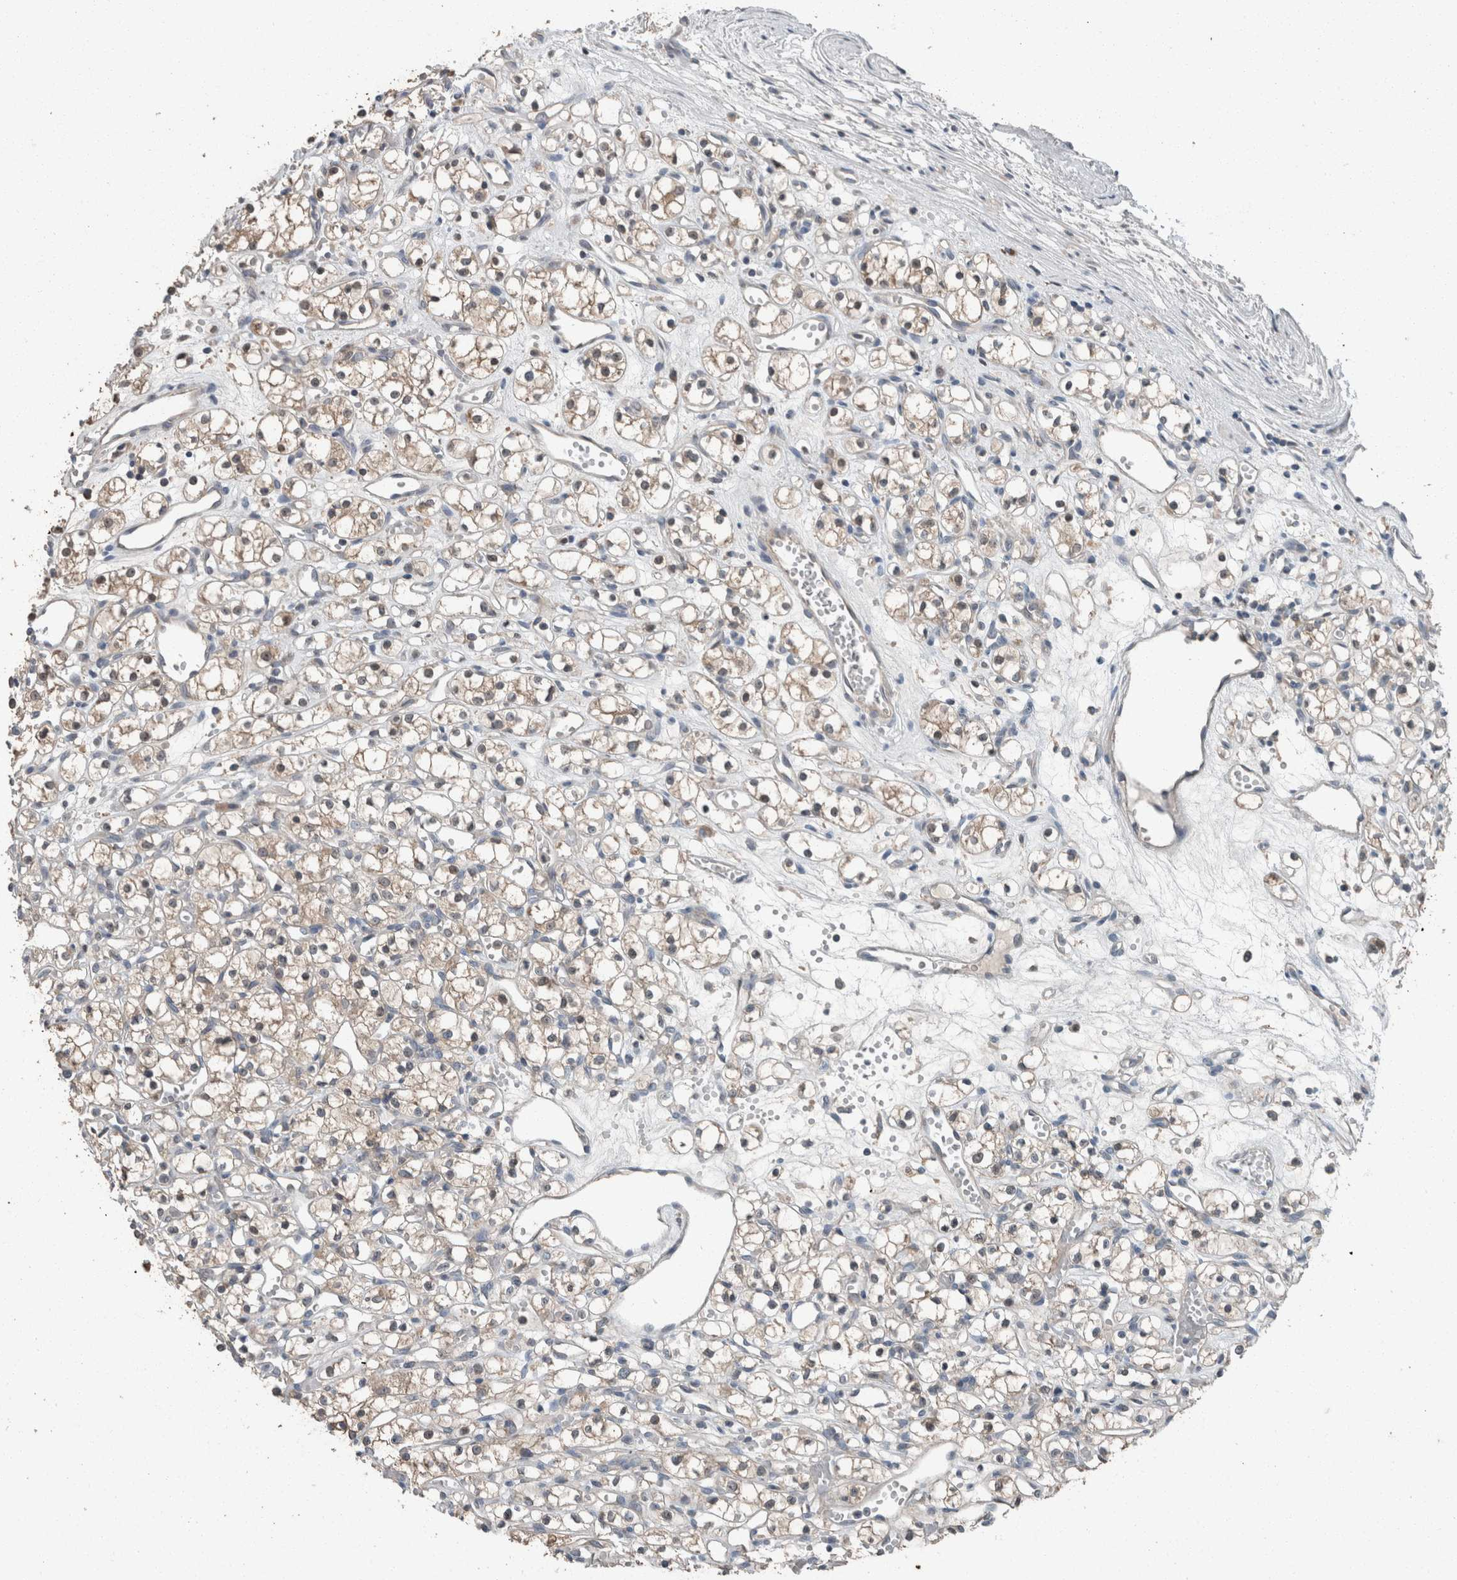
{"staining": {"intensity": "weak", "quantity": "25%-75%", "location": "cytoplasmic/membranous"}, "tissue": "renal cancer", "cell_type": "Tumor cells", "image_type": "cancer", "snomed": [{"axis": "morphology", "description": "Adenocarcinoma, NOS"}, {"axis": "topography", "description": "Kidney"}], "caption": "Protein expression analysis of human renal cancer (adenocarcinoma) reveals weak cytoplasmic/membranous expression in approximately 25%-75% of tumor cells.", "gene": "KNTC1", "patient": {"sex": "female", "age": 59}}